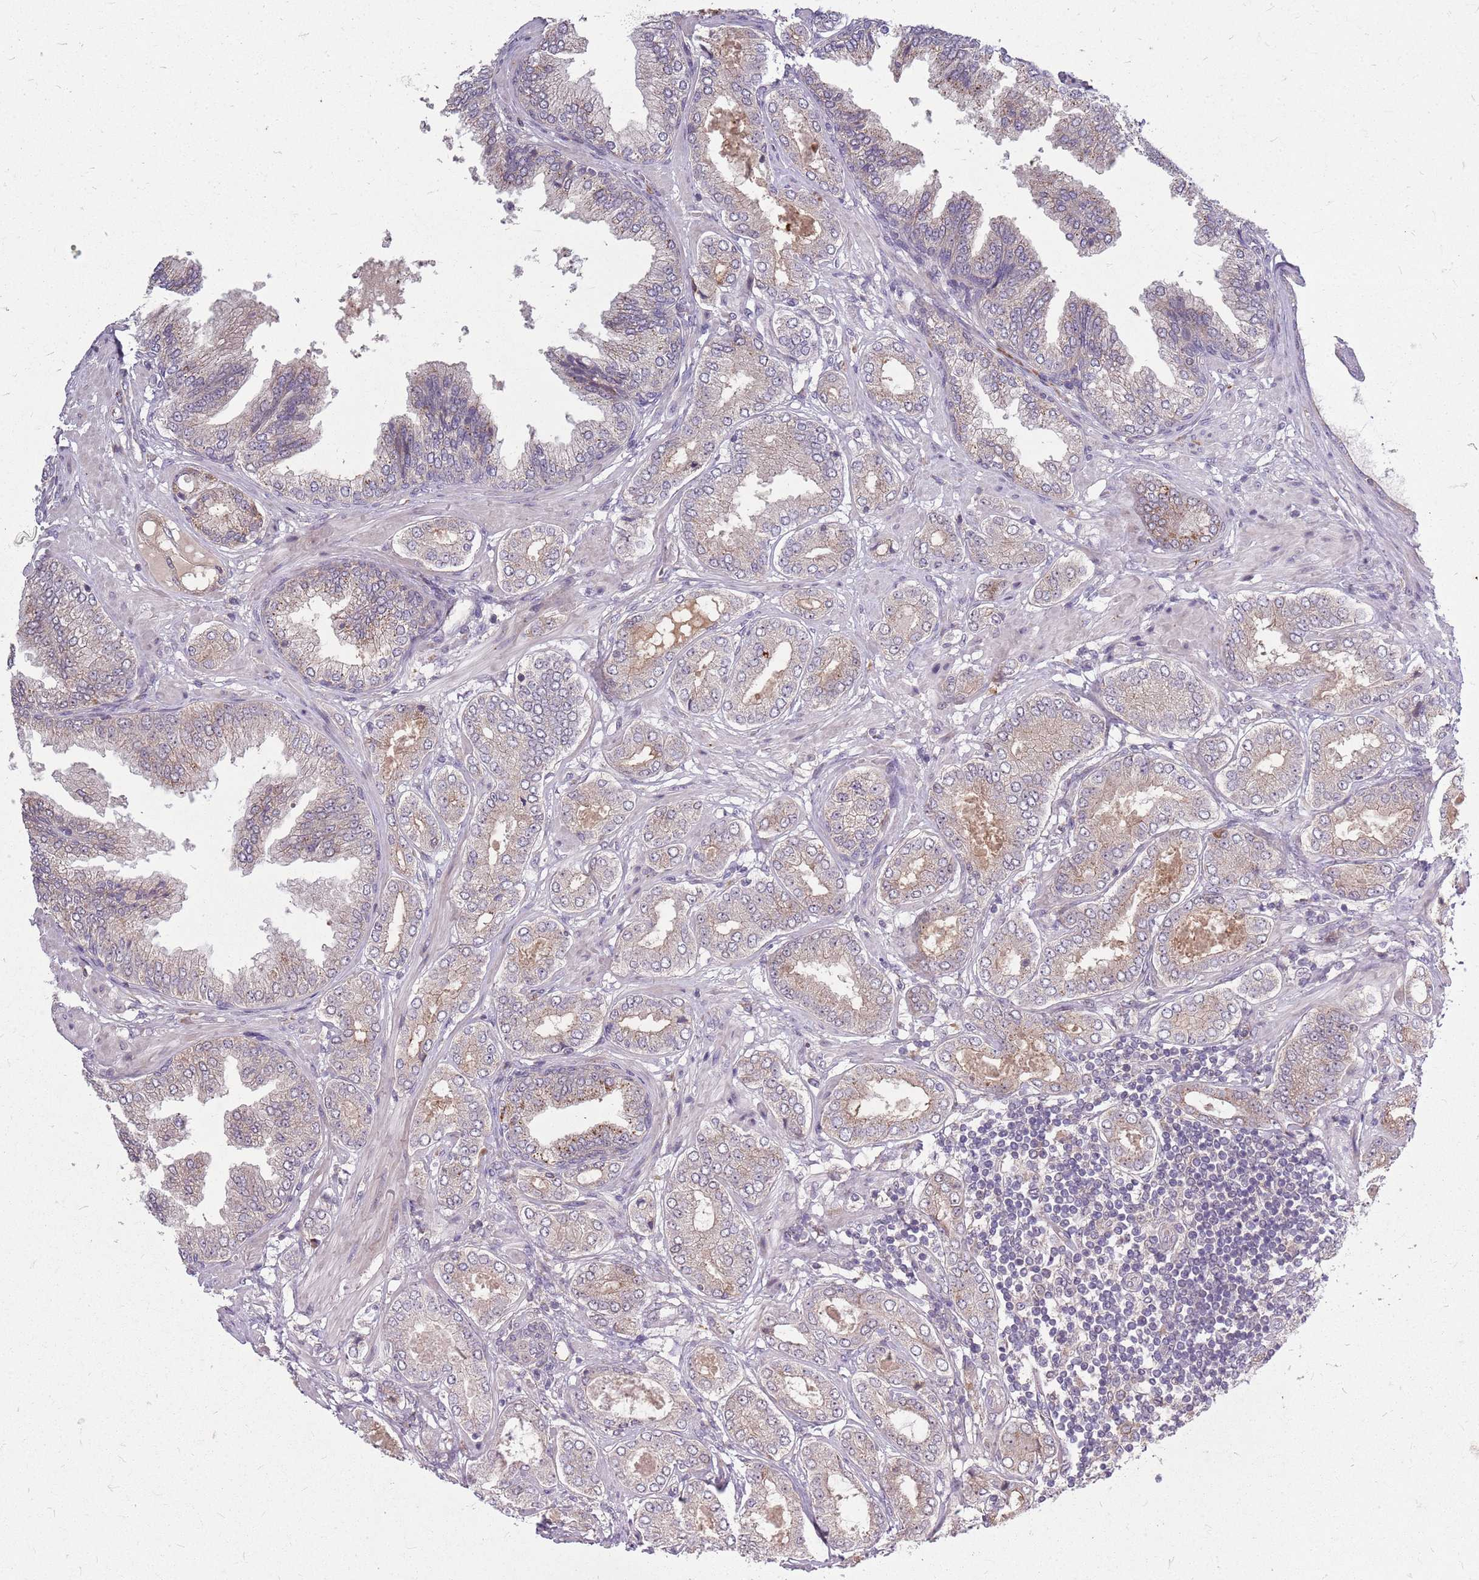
{"staining": {"intensity": "weak", "quantity": "25%-75%", "location": "cytoplasmic/membranous"}, "tissue": "prostate cancer", "cell_type": "Tumor cells", "image_type": "cancer", "snomed": [{"axis": "morphology", "description": "Adenocarcinoma, Low grade"}, {"axis": "topography", "description": "Prostate"}], "caption": "The image demonstrates staining of prostate cancer, revealing weak cytoplasmic/membranous protein staining (brown color) within tumor cells.", "gene": "PPP1R27", "patient": {"sex": "male", "age": 63}}